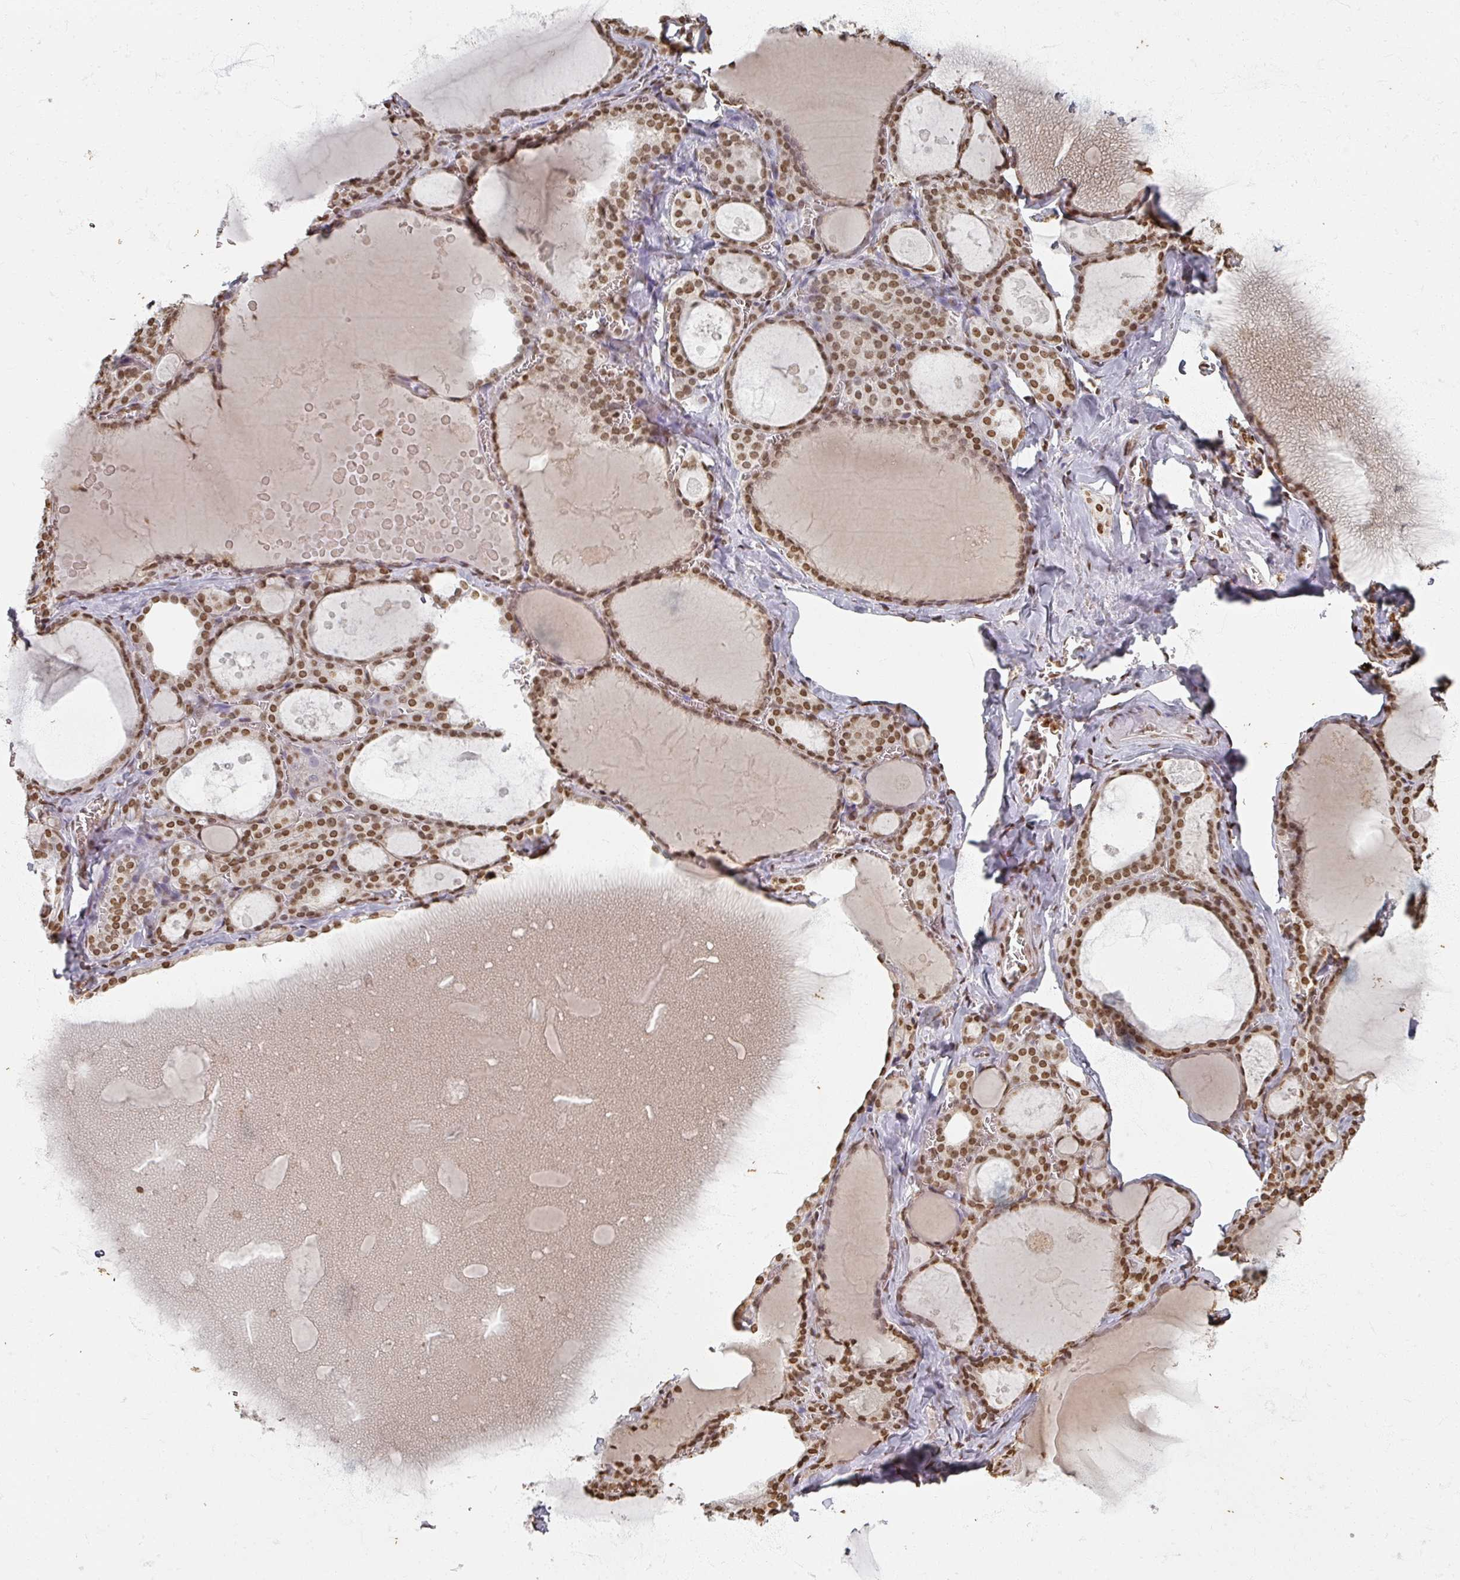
{"staining": {"intensity": "moderate", "quantity": ">75%", "location": "nuclear"}, "tissue": "thyroid gland", "cell_type": "Glandular cells", "image_type": "normal", "snomed": [{"axis": "morphology", "description": "Normal tissue, NOS"}, {"axis": "topography", "description": "Thyroid gland"}], "caption": "Immunohistochemistry of unremarkable thyroid gland displays medium levels of moderate nuclear staining in approximately >75% of glandular cells.", "gene": "DCUN1D5", "patient": {"sex": "male", "age": 56}}